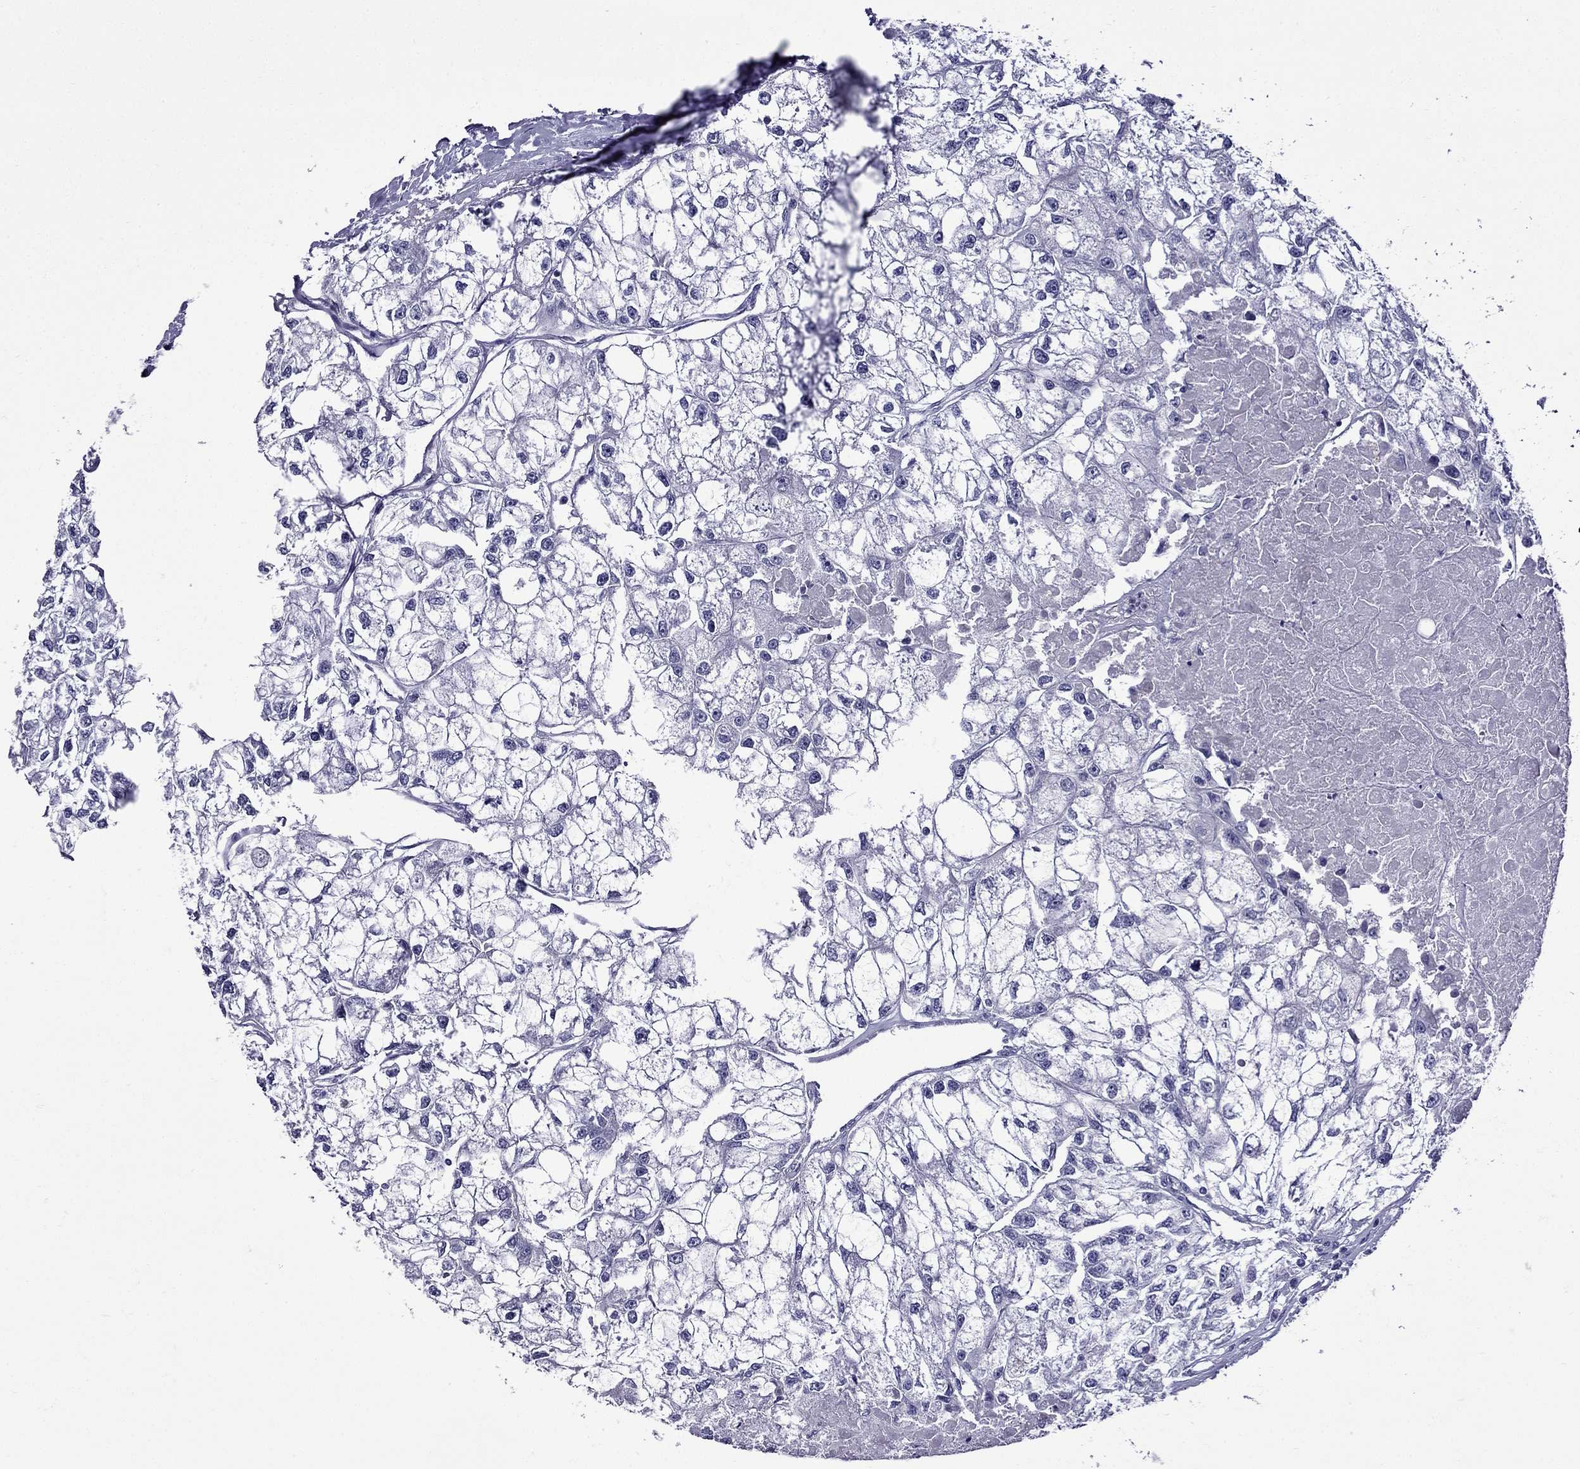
{"staining": {"intensity": "negative", "quantity": "none", "location": "none"}, "tissue": "renal cancer", "cell_type": "Tumor cells", "image_type": "cancer", "snomed": [{"axis": "morphology", "description": "Adenocarcinoma, NOS"}, {"axis": "topography", "description": "Kidney"}], "caption": "Immunohistochemistry (IHC) of renal cancer (adenocarcinoma) shows no expression in tumor cells.", "gene": "ERC2", "patient": {"sex": "male", "age": 56}}